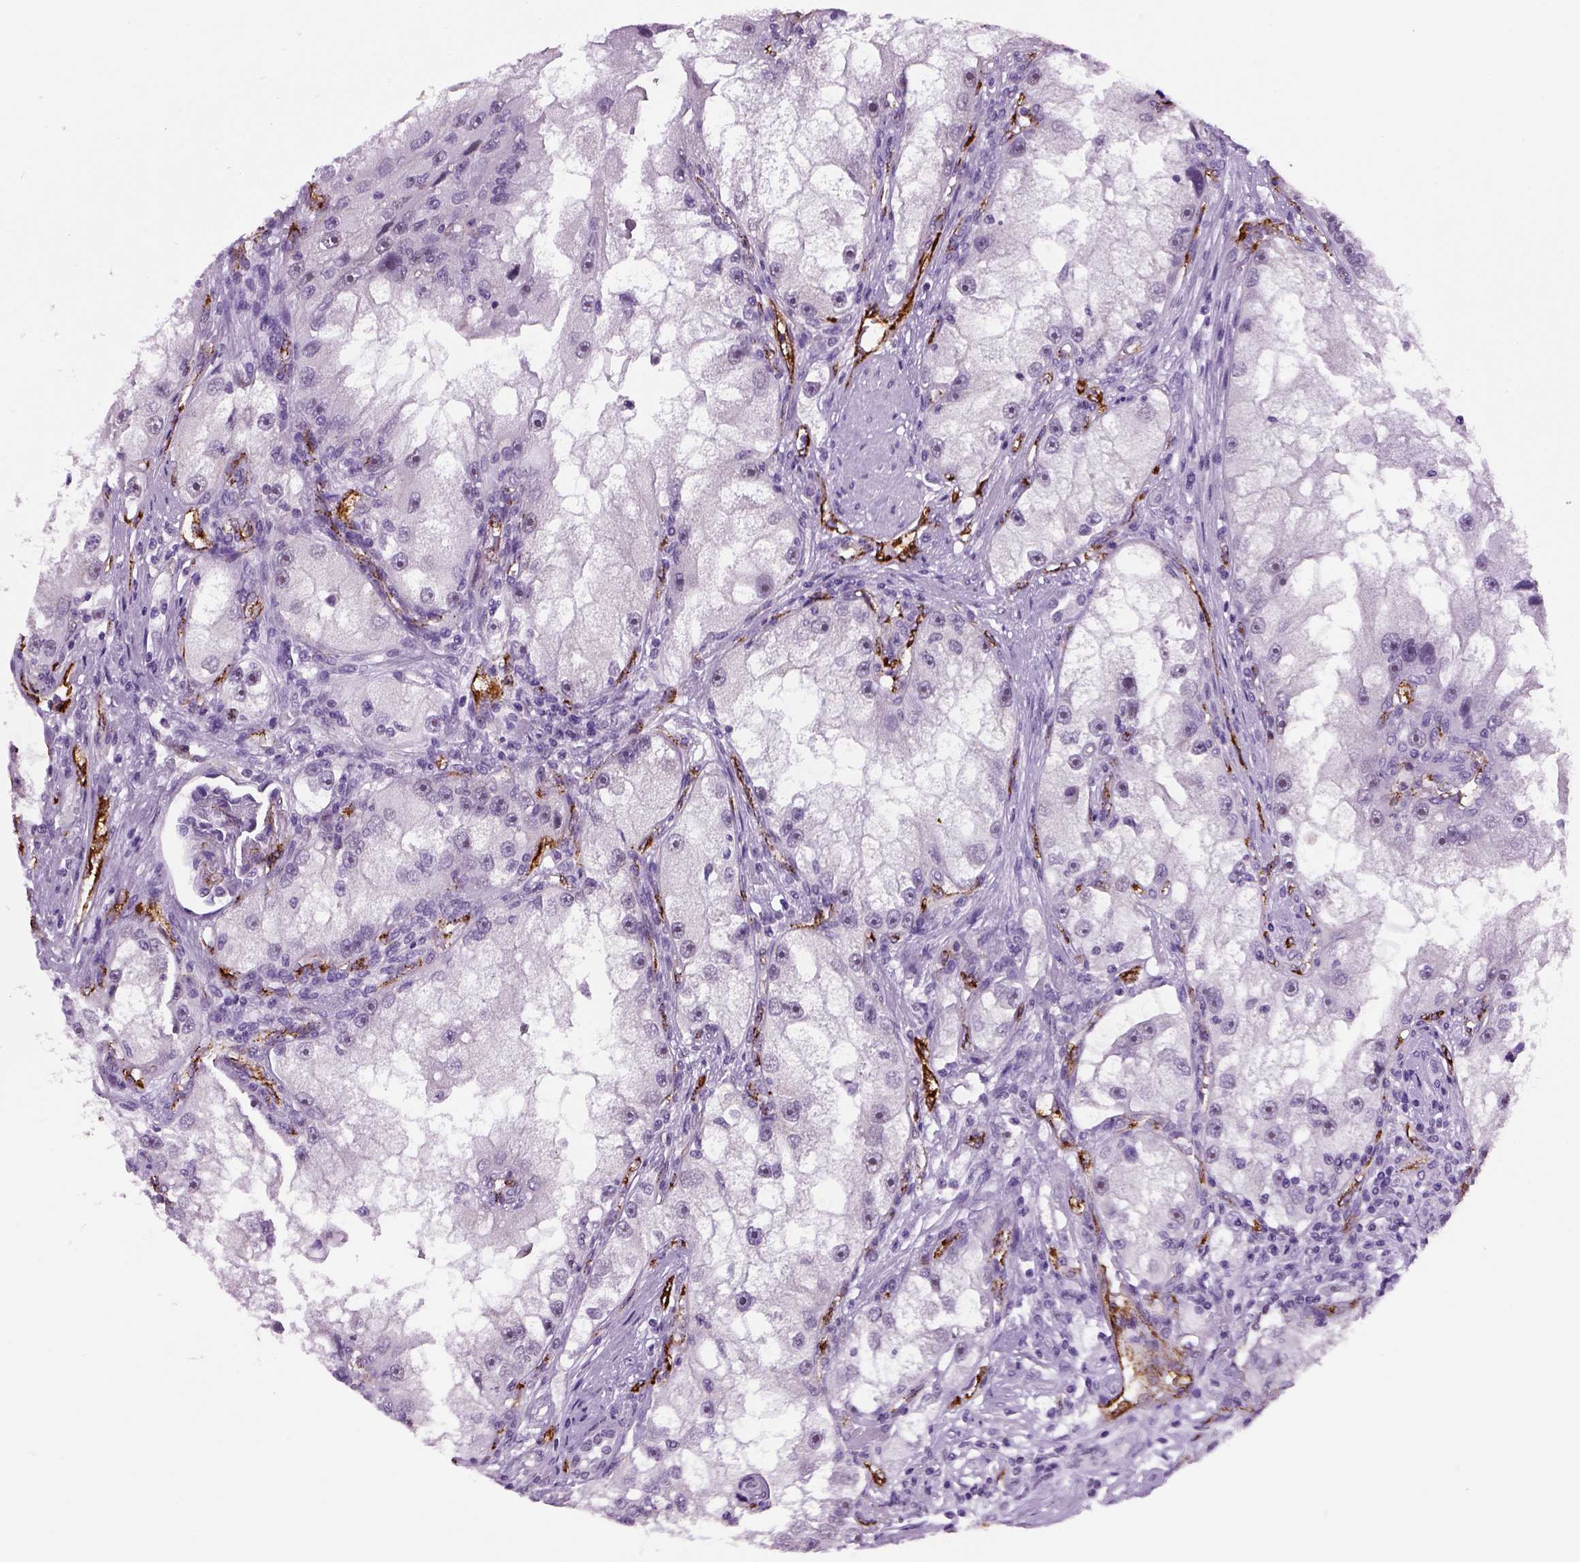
{"staining": {"intensity": "negative", "quantity": "none", "location": "none"}, "tissue": "renal cancer", "cell_type": "Tumor cells", "image_type": "cancer", "snomed": [{"axis": "morphology", "description": "Adenocarcinoma, NOS"}, {"axis": "topography", "description": "Kidney"}], "caption": "Immunohistochemistry (IHC) micrograph of human renal cancer (adenocarcinoma) stained for a protein (brown), which reveals no positivity in tumor cells. (Immunohistochemistry (IHC), brightfield microscopy, high magnification).", "gene": "VWF", "patient": {"sex": "male", "age": 63}}